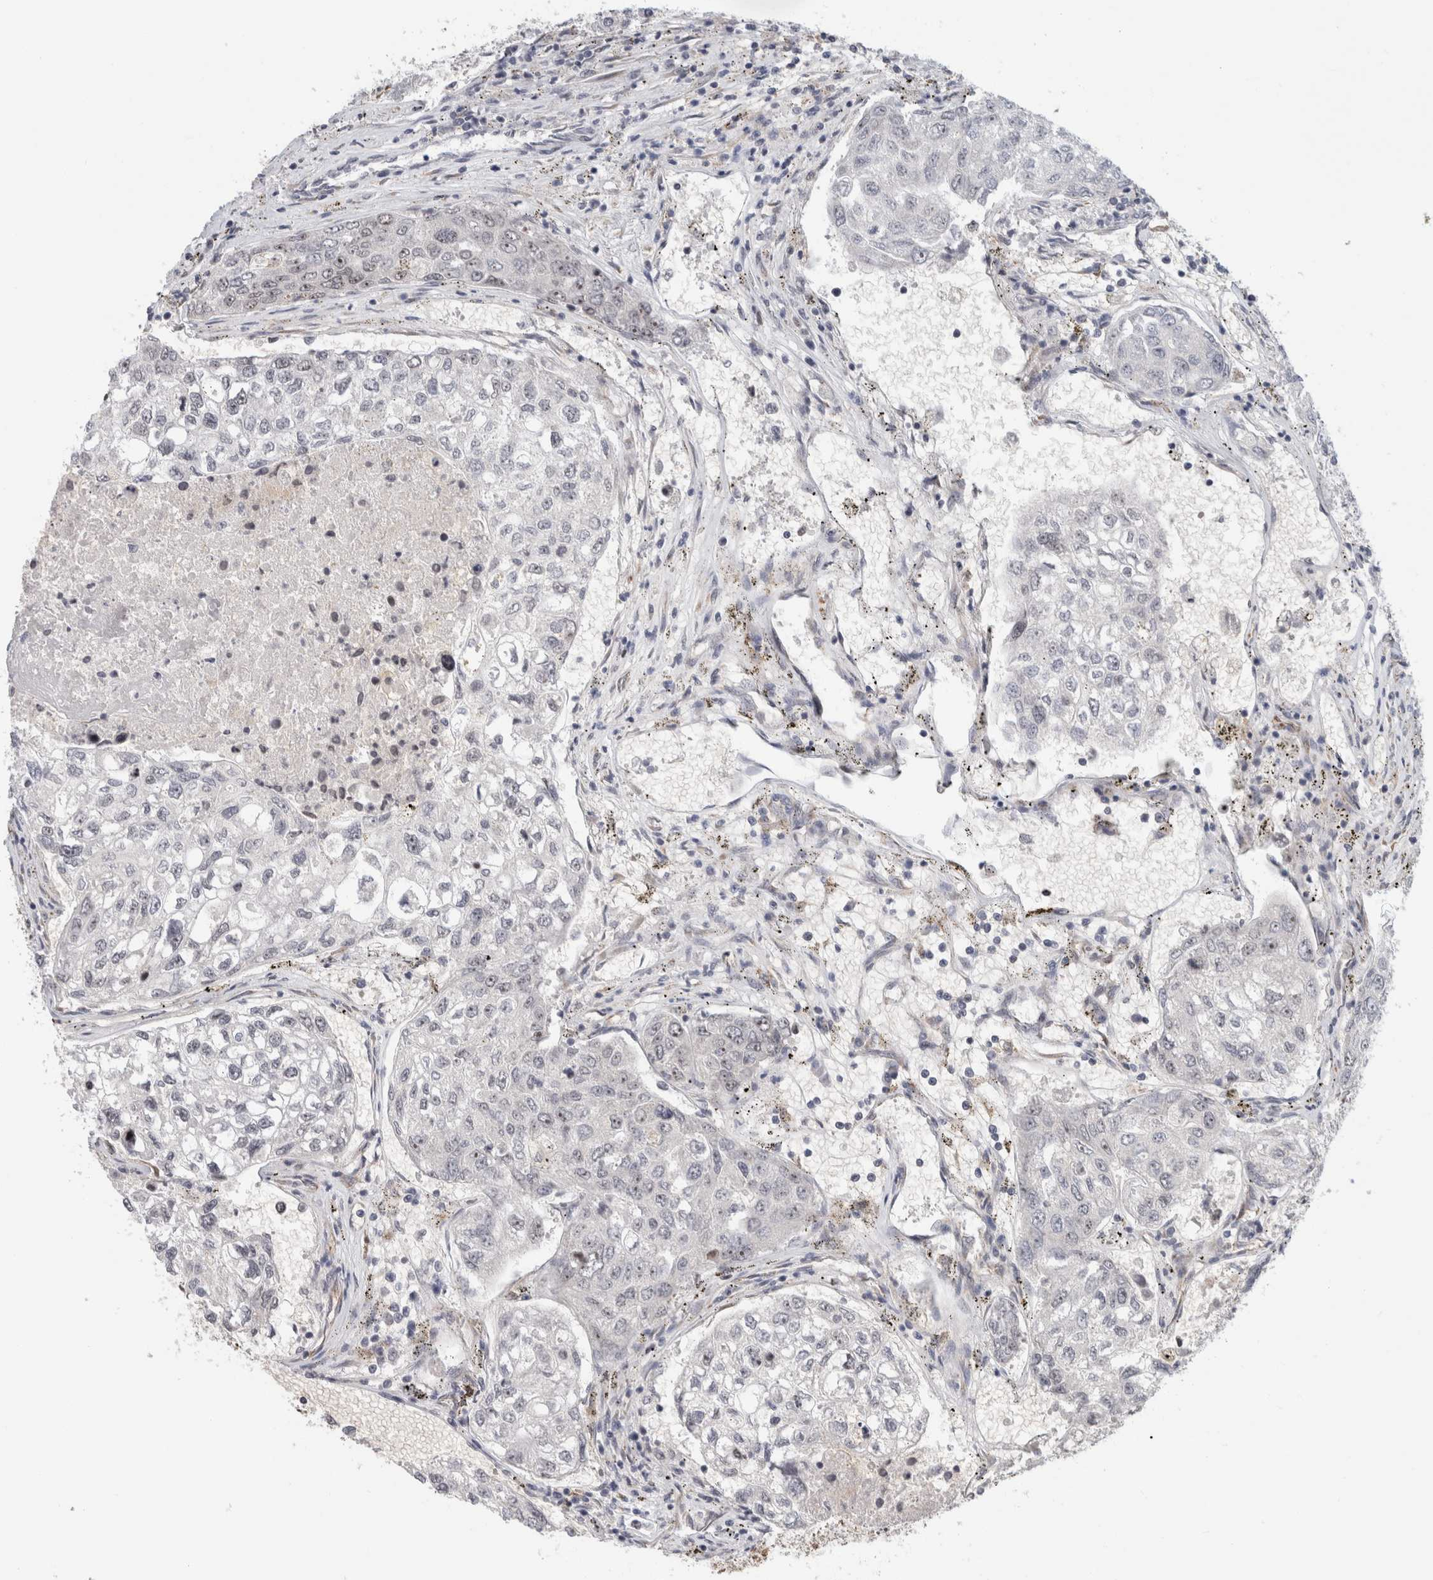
{"staining": {"intensity": "negative", "quantity": "none", "location": "none"}, "tissue": "urothelial cancer", "cell_type": "Tumor cells", "image_type": "cancer", "snomed": [{"axis": "morphology", "description": "Urothelial carcinoma, High grade"}, {"axis": "topography", "description": "Lymph node"}, {"axis": "topography", "description": "Urinary bladder"}], "caption": "Photomicrograph shows no protein positivity in tumor cells of urothelial cancer tissue.", "gene": "RBMX2", "patient": {"sex": "male", "age": 51}}